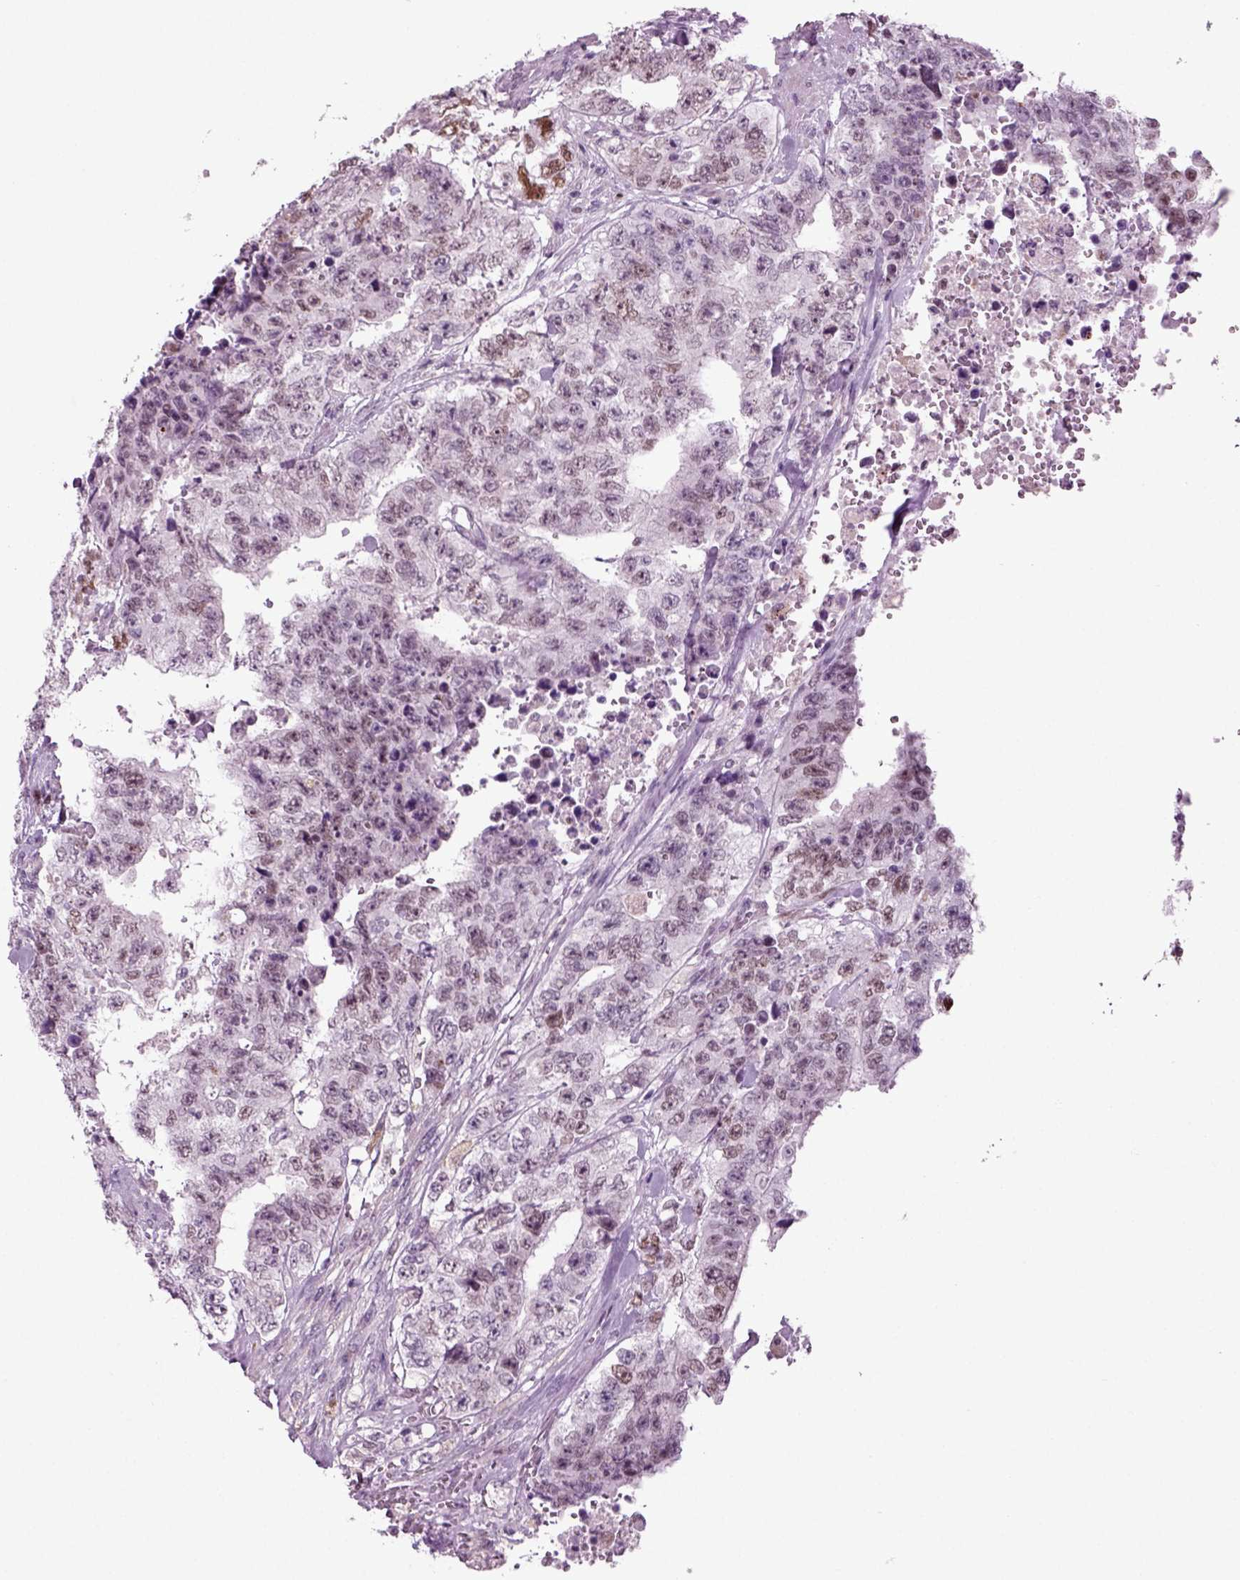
{"staining": {"intensity": "weak", "quantity": "<25%", "location": "nuclear"}, "tissue": "testis cancer", "cell_type": "Tumor cells", "image_type": "cancer", "snomed": [{"axis": "morphology", "description": "Carcinoma, Embryonal, NOS"}, {"axis": "topography", "description": "Testis"}], "caption": "DAB (3,3'-diaminobenzidine) immunohistochemical staining of embryonal carcinoma (testis) shows no significant positivity in tumor cells.", "gene": "ARID3A", "patient": {"sex": "male", "age": 24}}